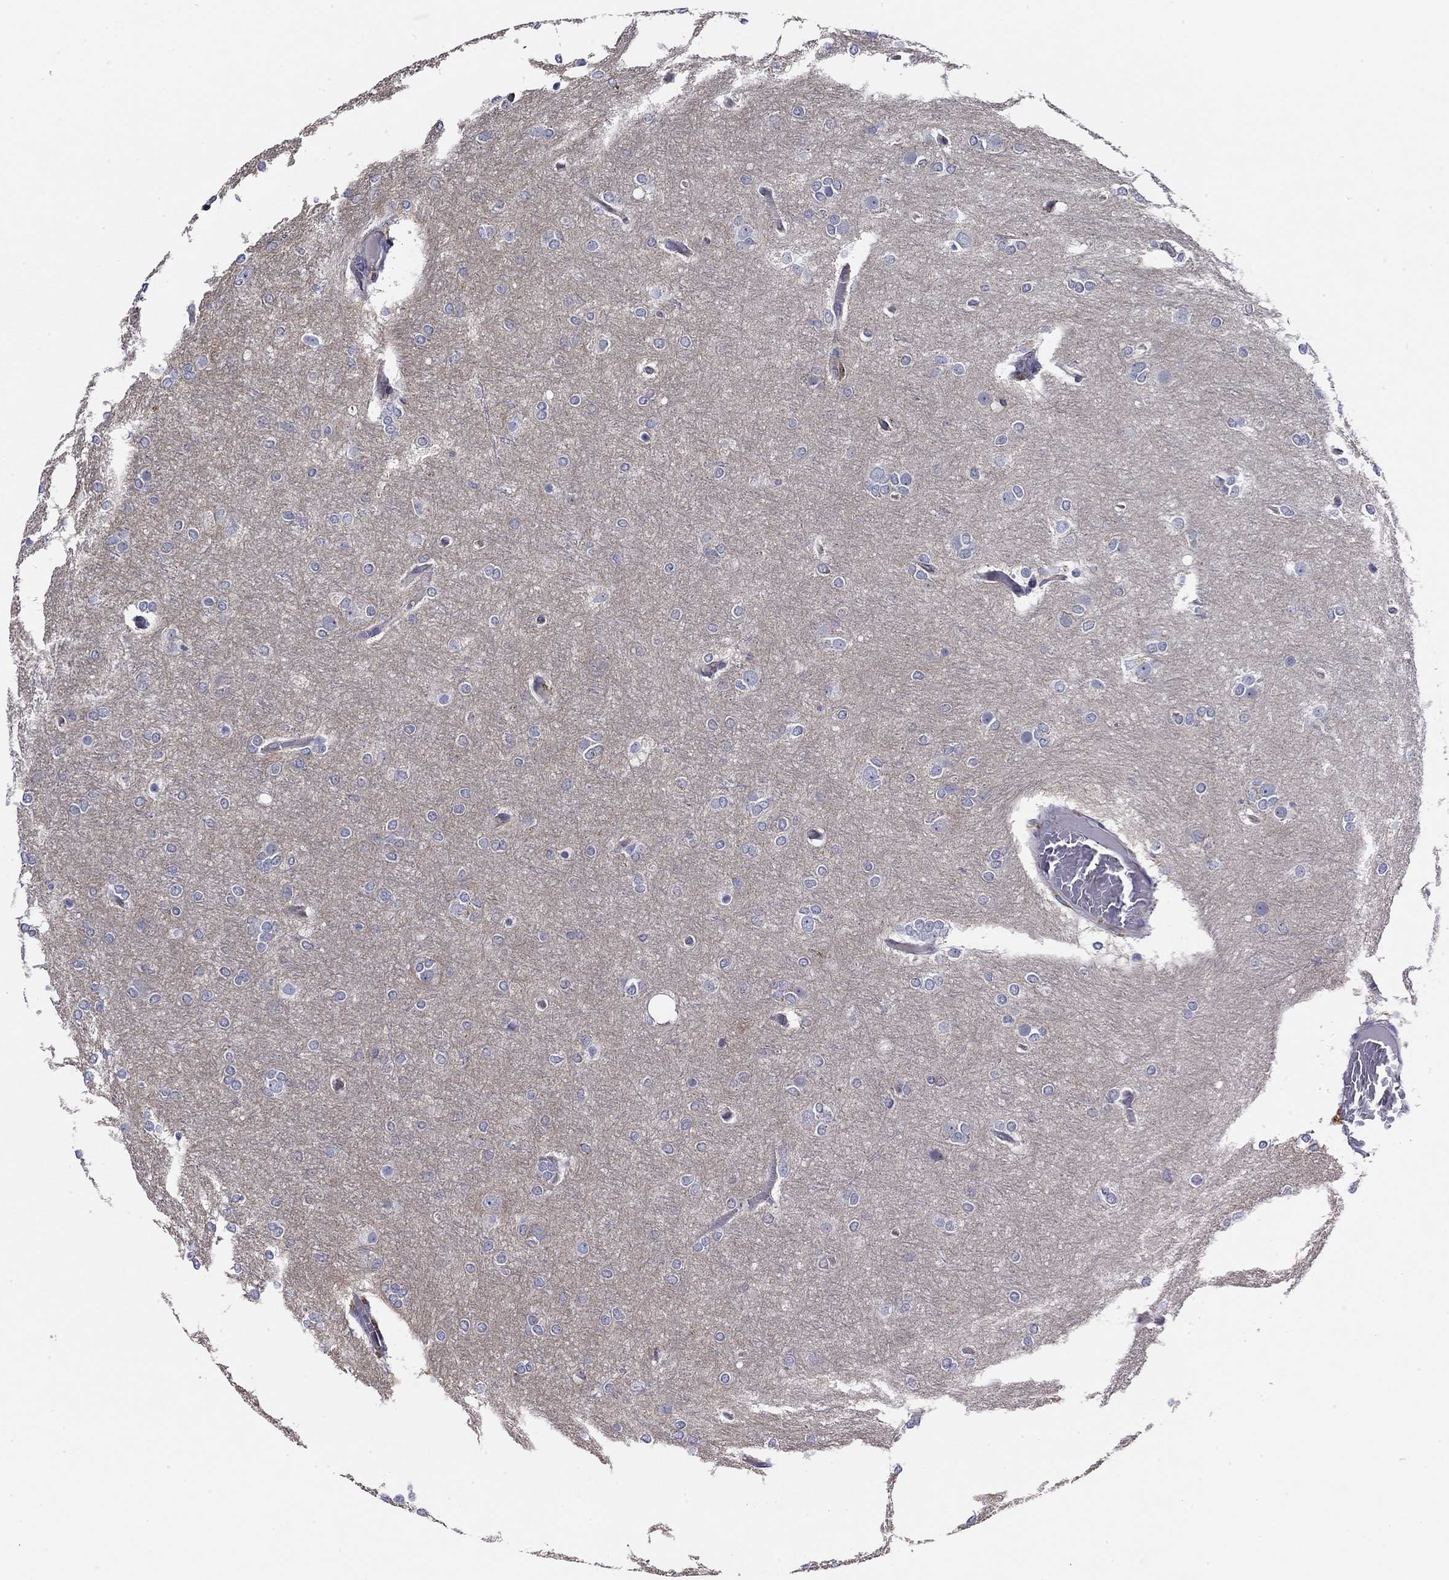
{"staining": {"intensity": "negative", "quantity": "none", "location": "none"}, "tissue": "glioma", "cell_type": "Tumor cells", "image_type": "cancer", "snomed": [{"axis": "morphology", "description": "Glioma, malignant, High grade"}, {"axis": "topography", "description": "Brain"}], "caption": "Immunohistochemistry micrograph of glioma stained for a protein (brown), which exhibits no staining in tumor cells.", "gene": "CFAP61", "patient": {"sex": "female", "age": 61}}